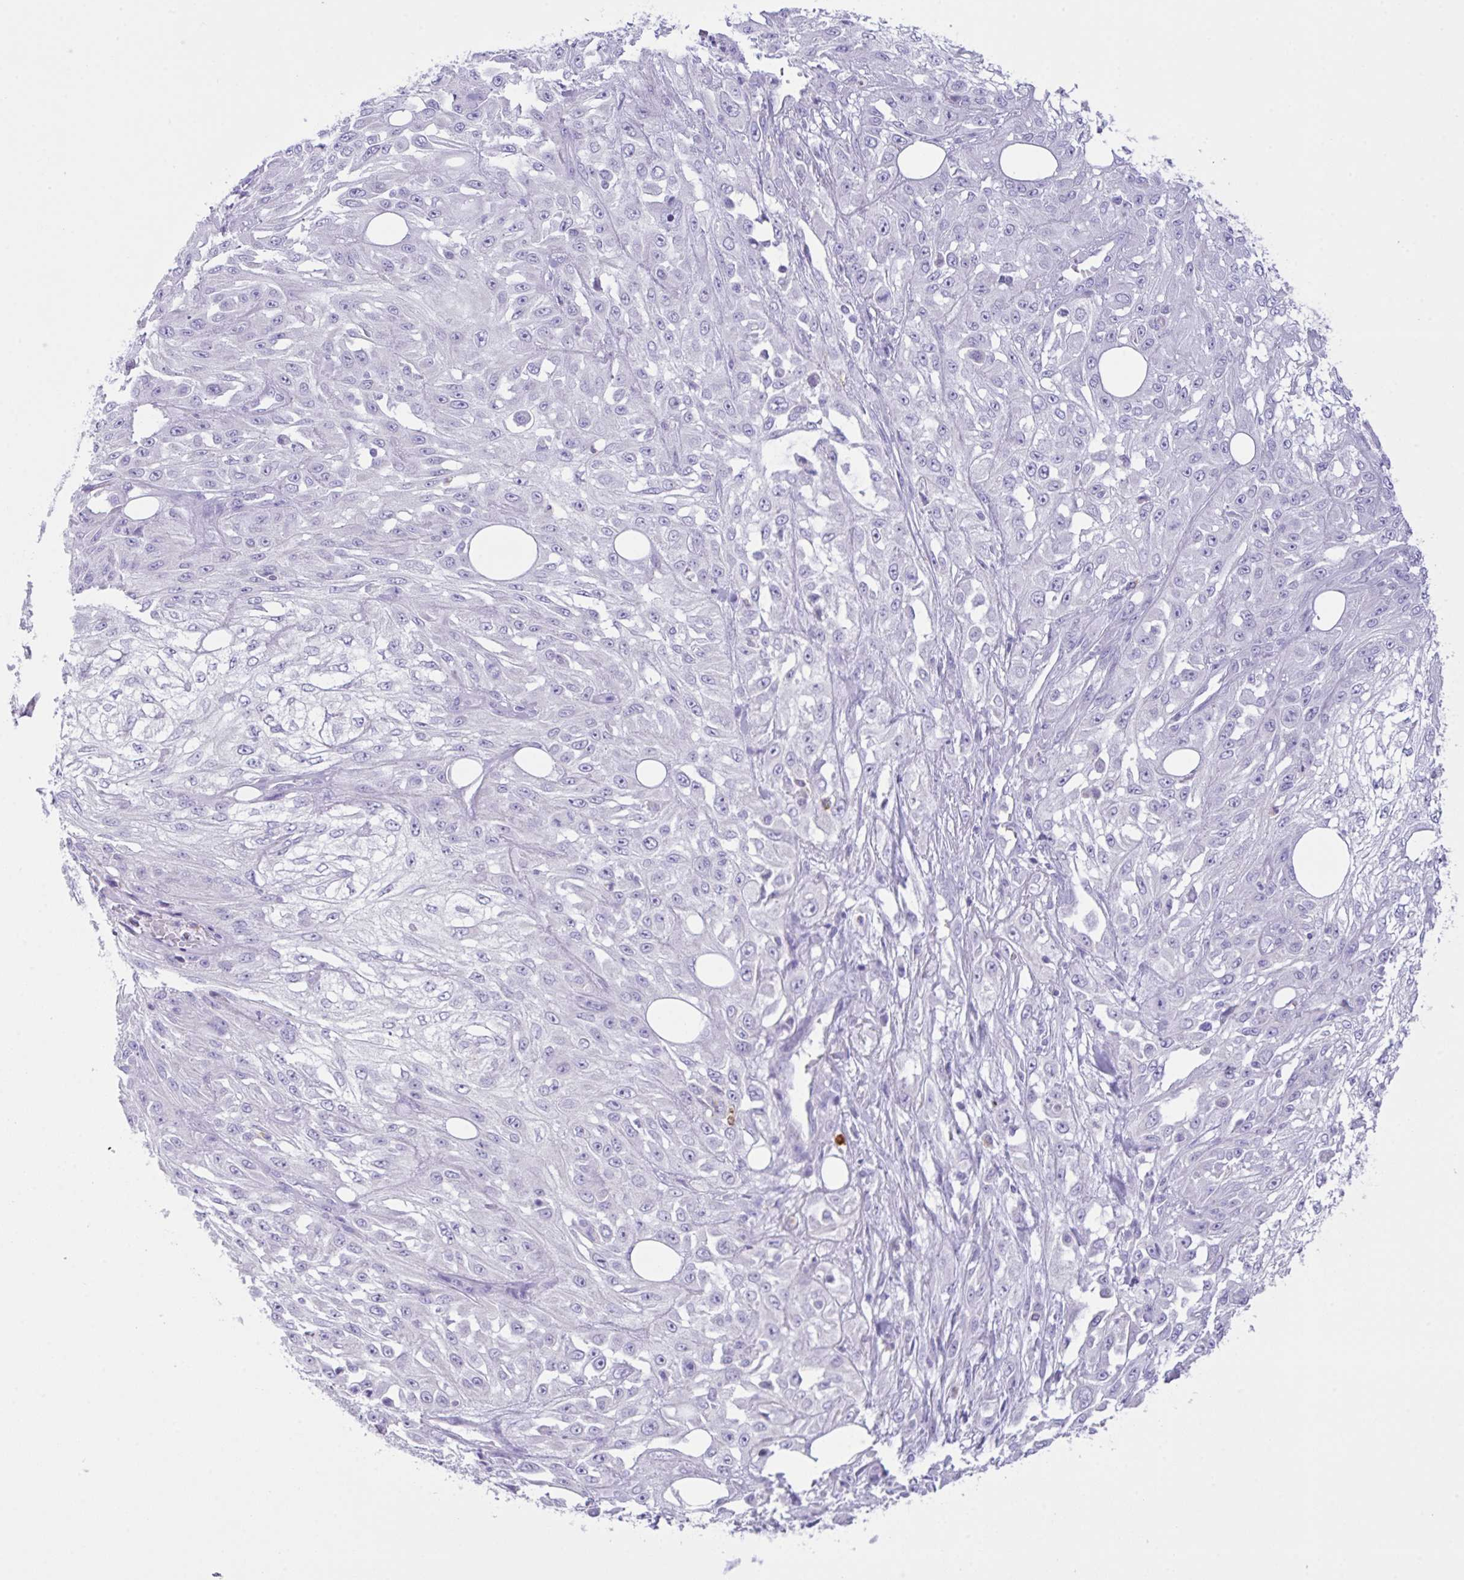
{"staining": {"intensity": "negative", "quantity": "none", "location": "none"}, "tissue": "skin cancer", "cell_type": "Tumor cells", "image_type": "cancer", "snomed": [{"axis": "morphology", "description": "Squamous cell carcinoma, NOS"}, {"axis": "morphology", "description": "Squamous cell carcinoma, metastatic, NOS"}, {"axis": "topography", "description": "Skin"}, {"axis": "topography", "description": "Lymph node"}], "caption": "Metastatic squamous cell carcinoma (skin) stained for a protein using IHC displays no staining tumor cells.", "gene": "CST11", "patient": {"sex": "male", "age": 75}}